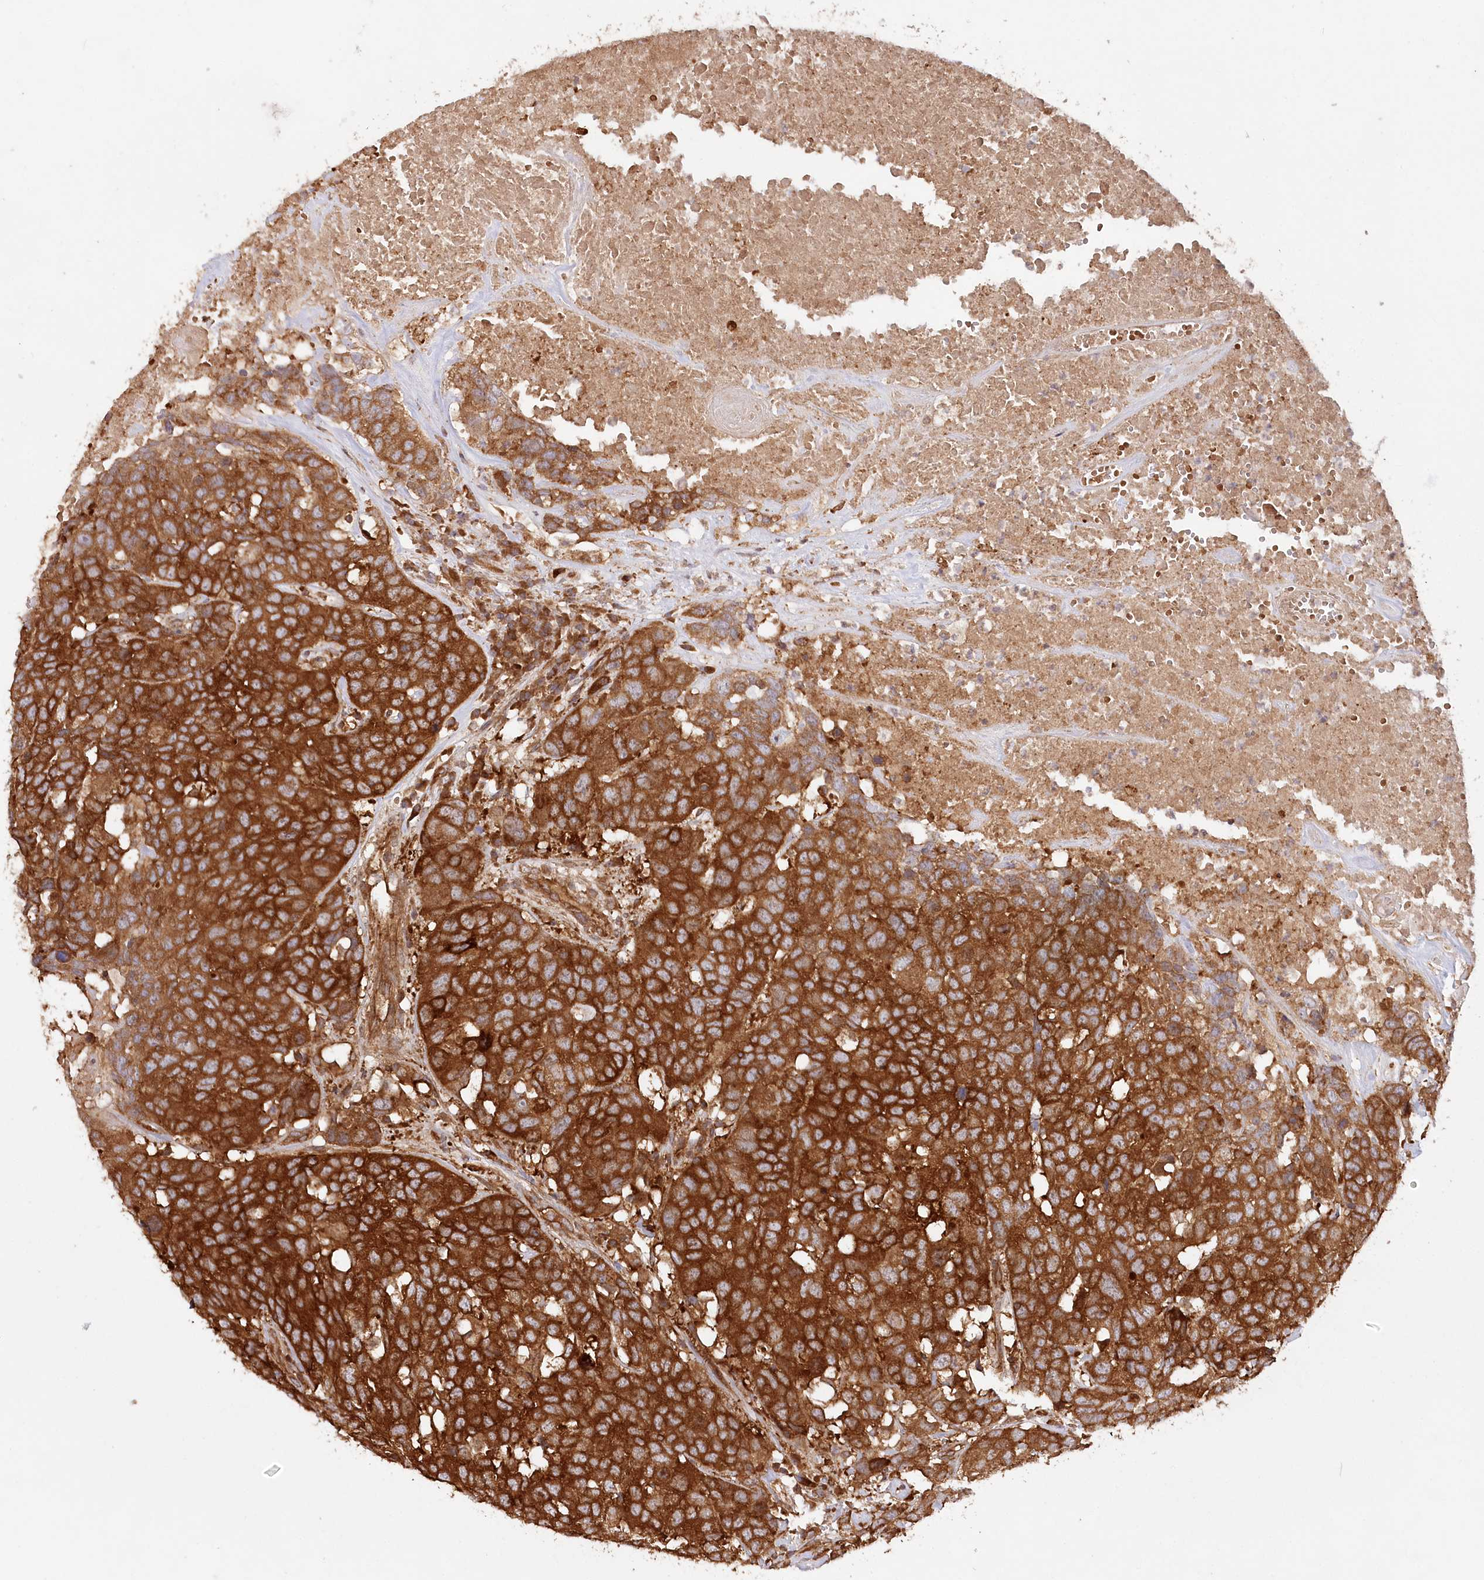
{"staining": {"intensity": "strong", "quantity": ">75%", "location": "cytoplasmic/membranous"}, "tissue": "head and neck cancer", "cell_type": "Tumor cells", "image_type": "cancer", "snomed": [{"axis": "morphology", "description": "Squamous cell carcinoma, NOS"}, {"axis": "topography", "description": "Head-Neck"}], "caption": "A photomicrograph of head and neck squamous cell carcinoma stained for a protein exhibits strong cytoplasmic/membranous brown staining in tumor cells.", "gene": "PAIP2", "patient": {"sex": "male", "age": 66}}